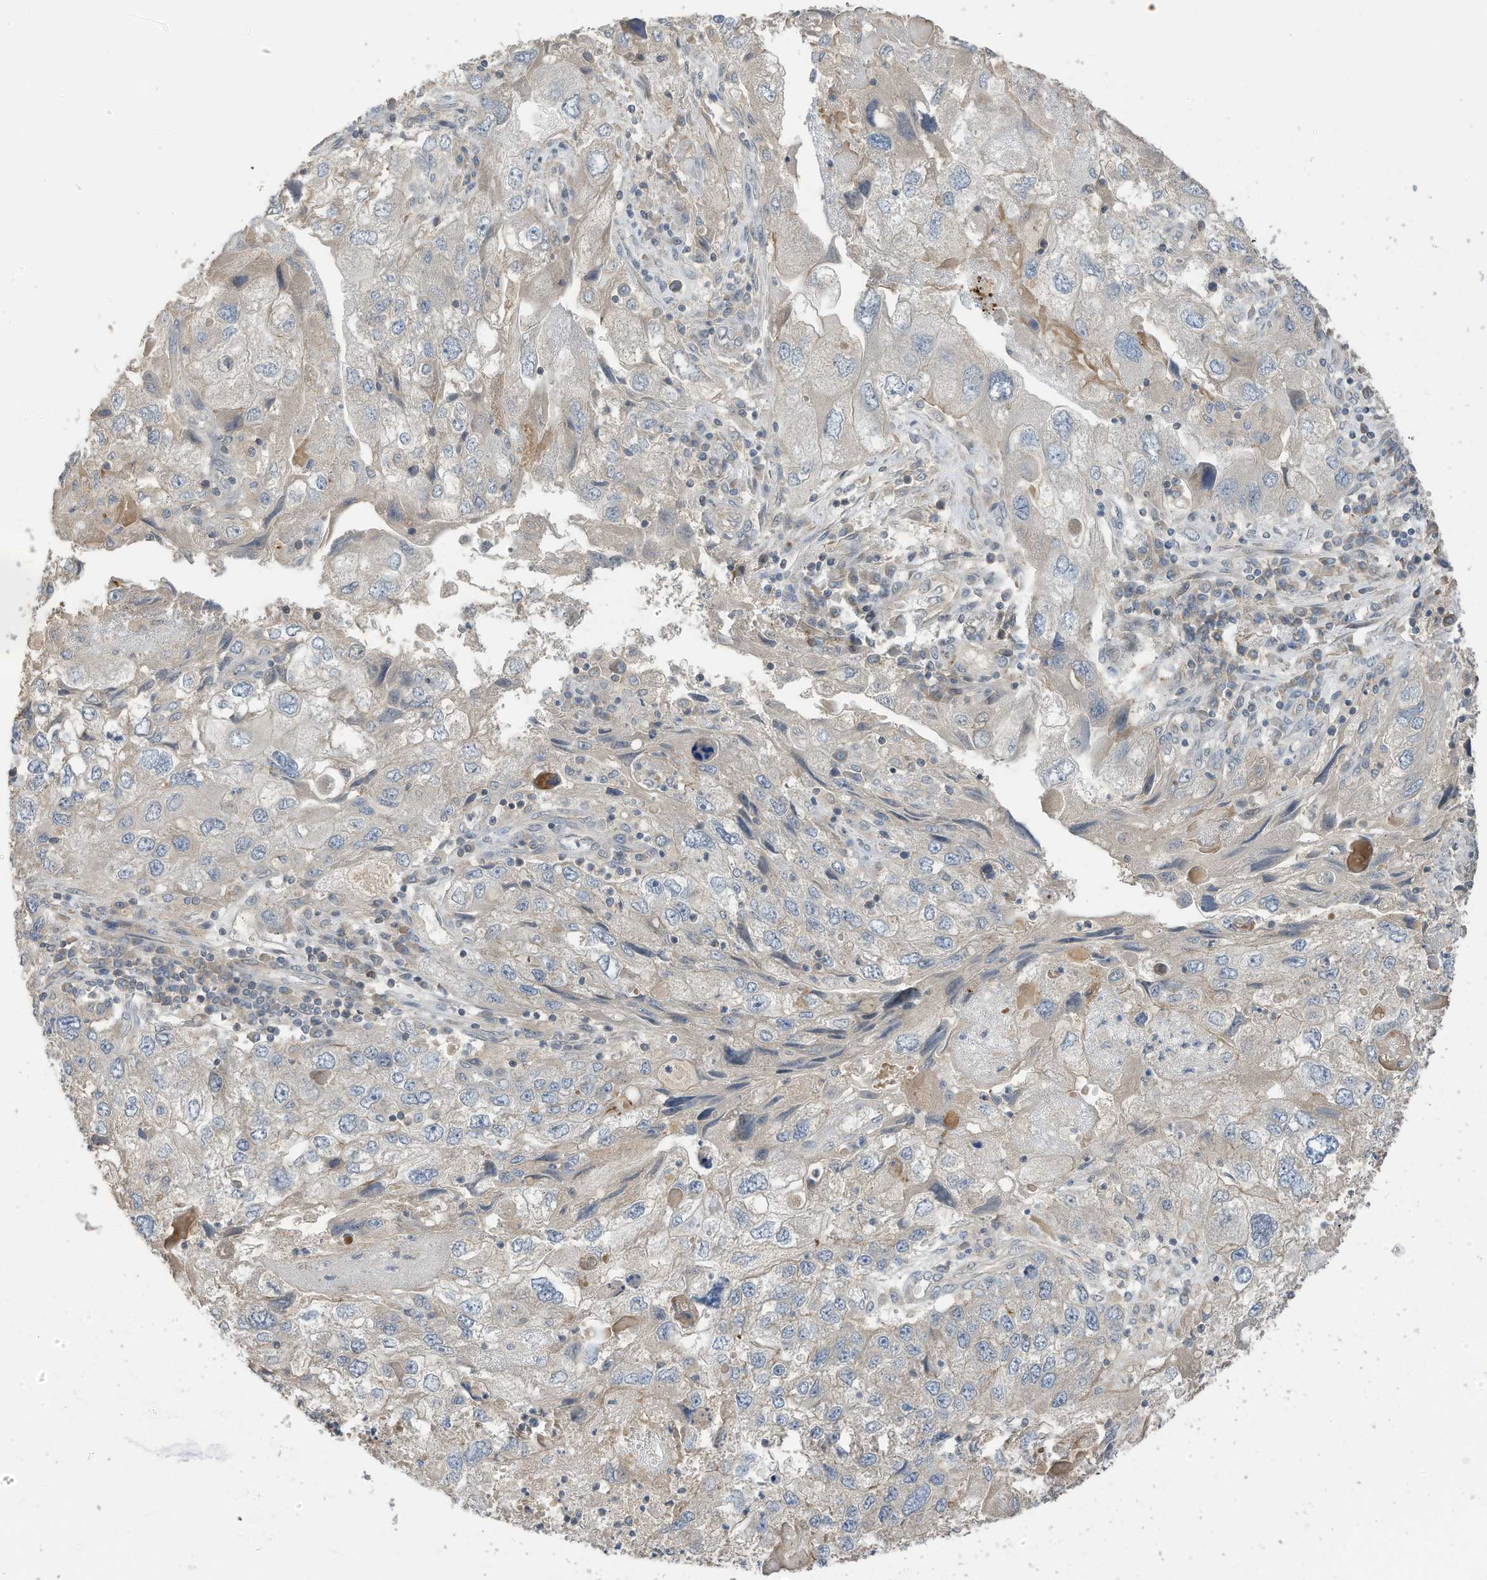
{"staining": {"intensity": "negative", "quantity": "none", "location": "none"}, "tissue": "endometrial cancer", "cell_type": "Tumor cells", "image_type": "cancer", "snomed": [{"axis": "morphology", "description": "Adenocarcinoma, NOS"}, {"axis": "topography", "description": "Endometrium"}], "caption": "Immunohistochemistry (IHC) image of neoplastic tissue: endometrial cancer (adenocarcinoma) stained with DAB (3,3'-diaminobenzidine) reveals no significant protein staining in tumor cells.", "gene": "REC8", "patient": {"sex": "female", "age": 49}}